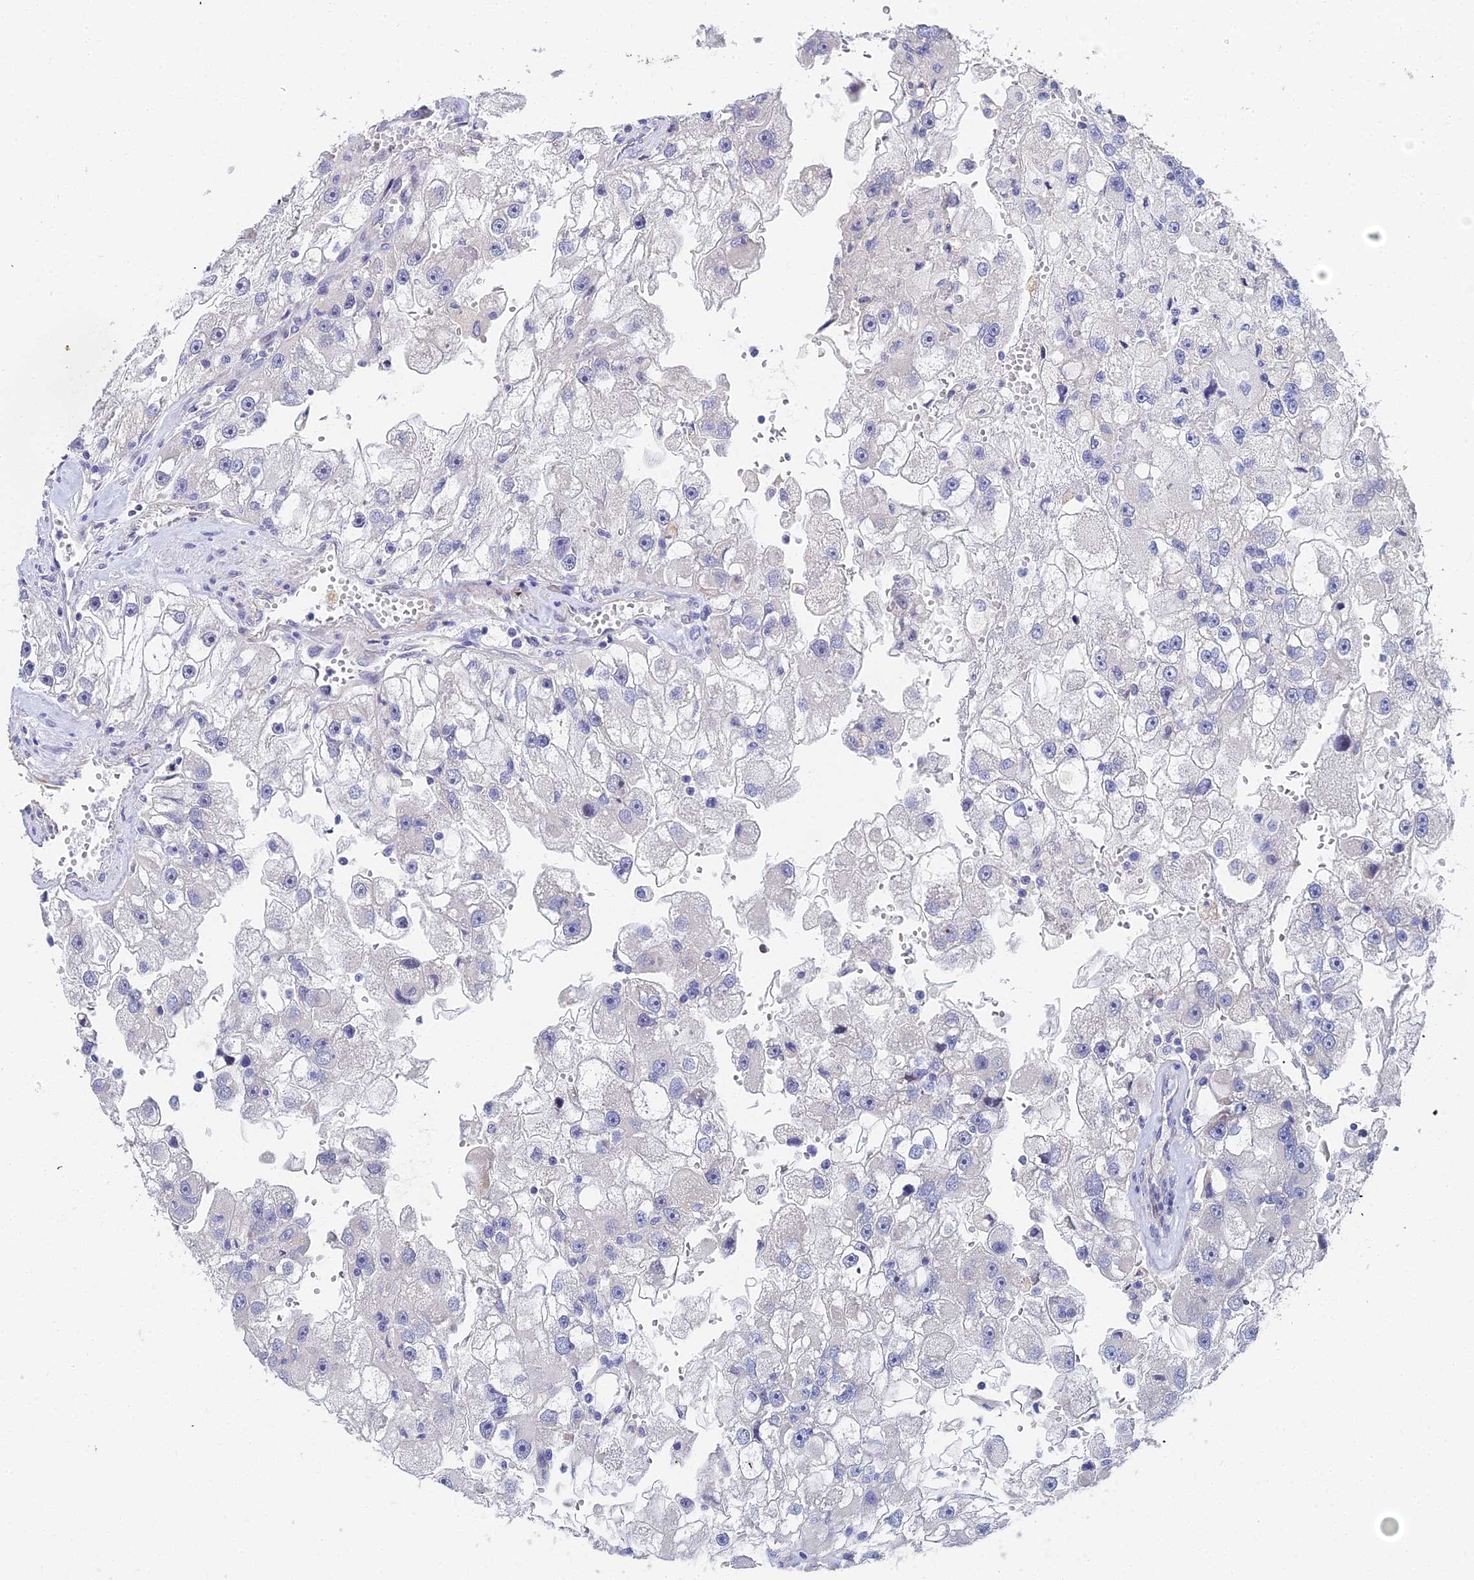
{"staining": {"intensity": "negative", "quantity": "none", "location": "none"}, "tissue": "renal cancer", "cell_type": "Tumor cells", "image_type": "cancer", "snomed": [{"axis": "morphology", "description": "Adenocarcinoma, NOS"}, {"axis": "topography", "description": "Kidney"}], "caption": "Tumor cells are negative for protein expression in human renal cancer (adenocarcinoma).", "gene": "ENSG00000268674", "patient": {"sex": "male", "age": 63}}